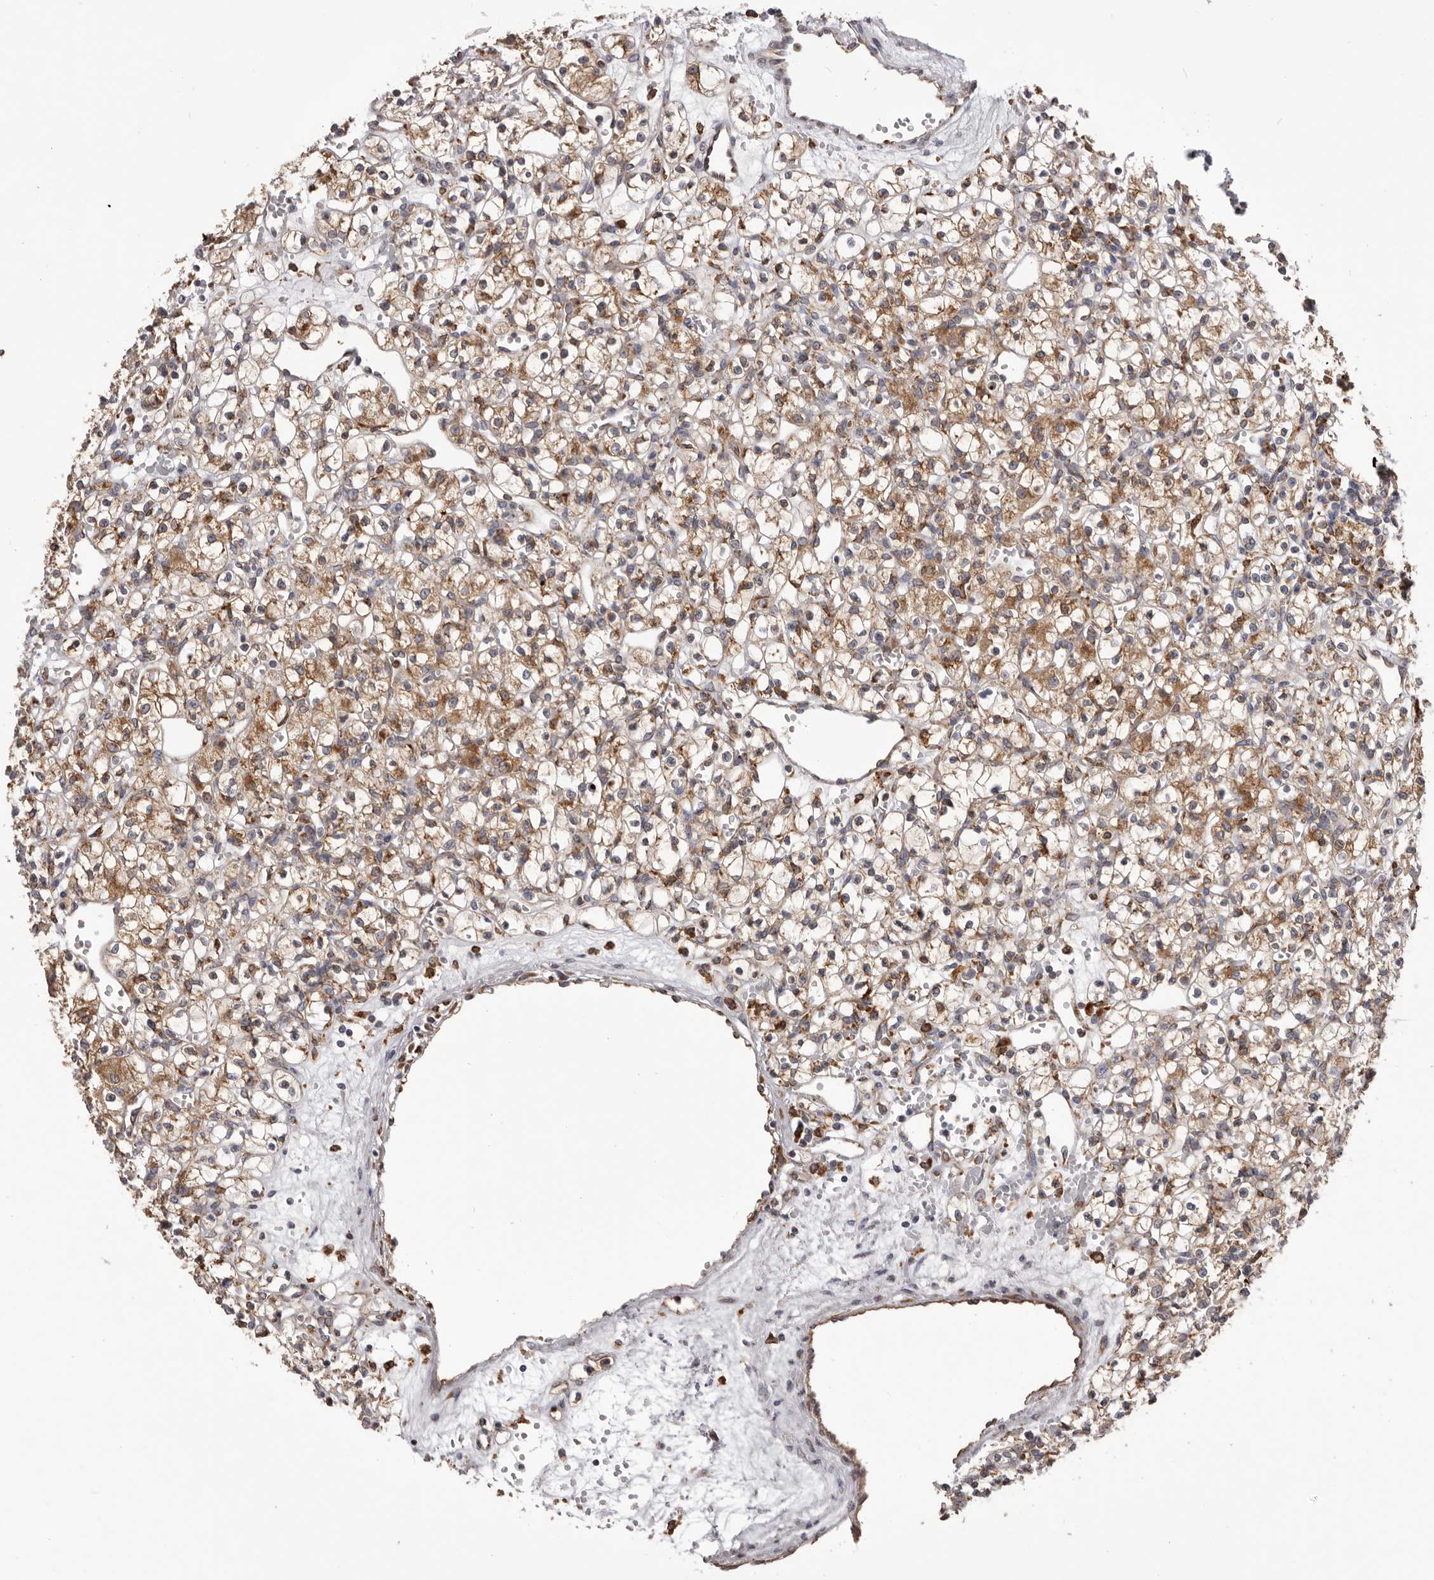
{"staining": {"intensity": "moderate", "quantity": ">75%", "location": "cytoplasmic/membranous"}, "tissue": "renal cancer", "cell_type": "Tumor cells", "image_type": "cancer", "snomed": [{"axis": "morphology", "description": "Adenocarcinoma, NOS"}, {"axis": "topography", "description": "Kidney"}], "caption": "There is medium levels of moderate cytoplasmic/membranous positivity in tumor cells of renal cancer, as demonstrated by immunohistochemical staining (brown color).", "gene": "QRSL1", "patient": {"sex": "female", "age": 59}}